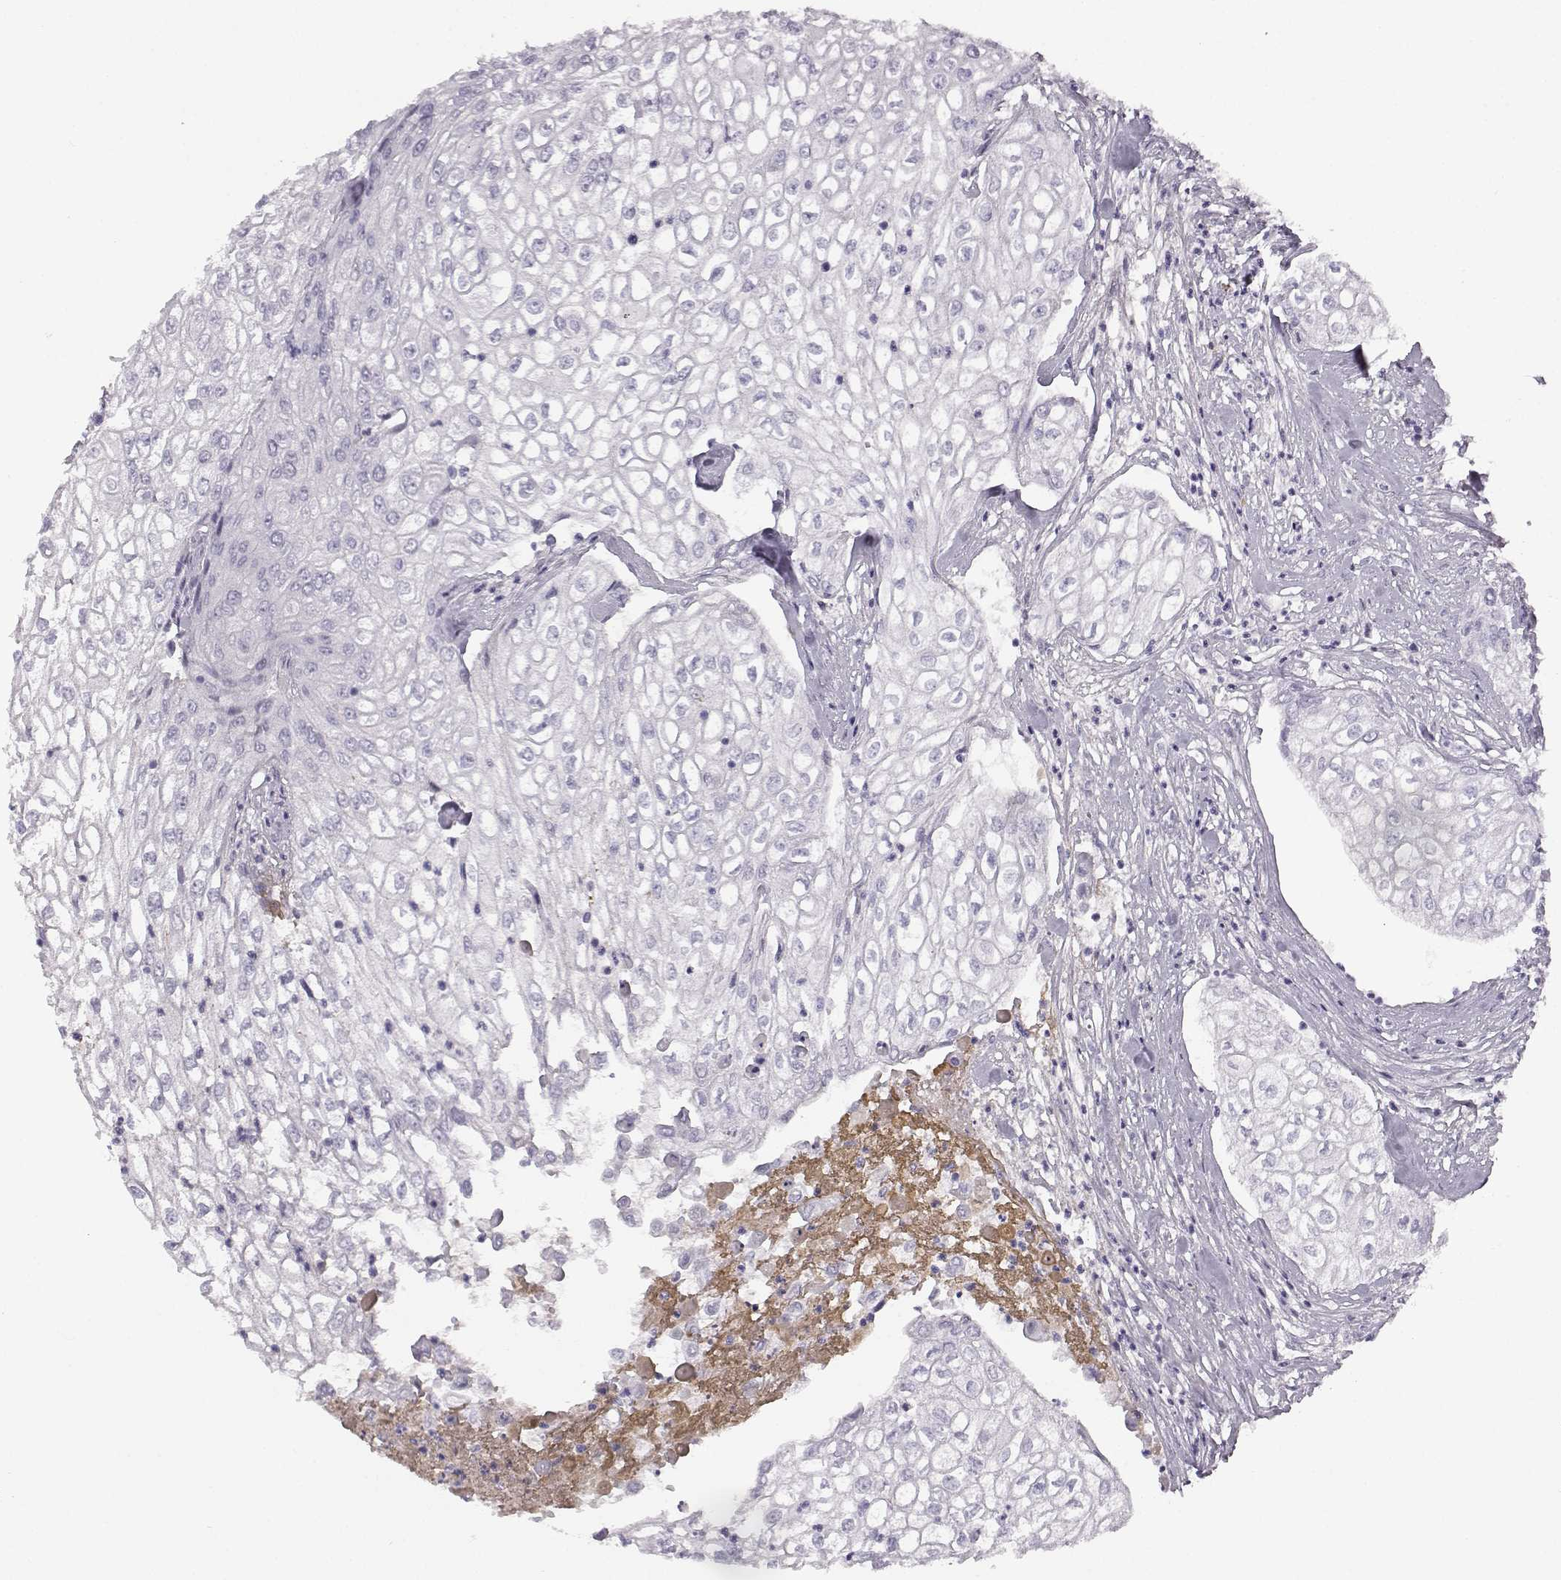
{"staining": {"intensity": "negative", "quantity": "none", "location": "none"}, "tissue": "urothelial cancer", "cell_type": "Tumor cells", "image_type": "cancer", "snomed": [{"axis": "morphology", "description": "Urothelial carcinoma, High grade"}, {"axis": "topography", "description": "Urinary bladder"}], "caption": "This is a image of immunohistochemistry (IHC) staining of urothelial carcinoma (high-grade), which shows no expression in tumor cells. The staining is performed using DAB (3,3'-diaminobenzidine) brown chromogen with nuclei counter-stained in using hematoxylin.", "gene": "TRIM69", "patient": {"sex": "male", "age": 62}}